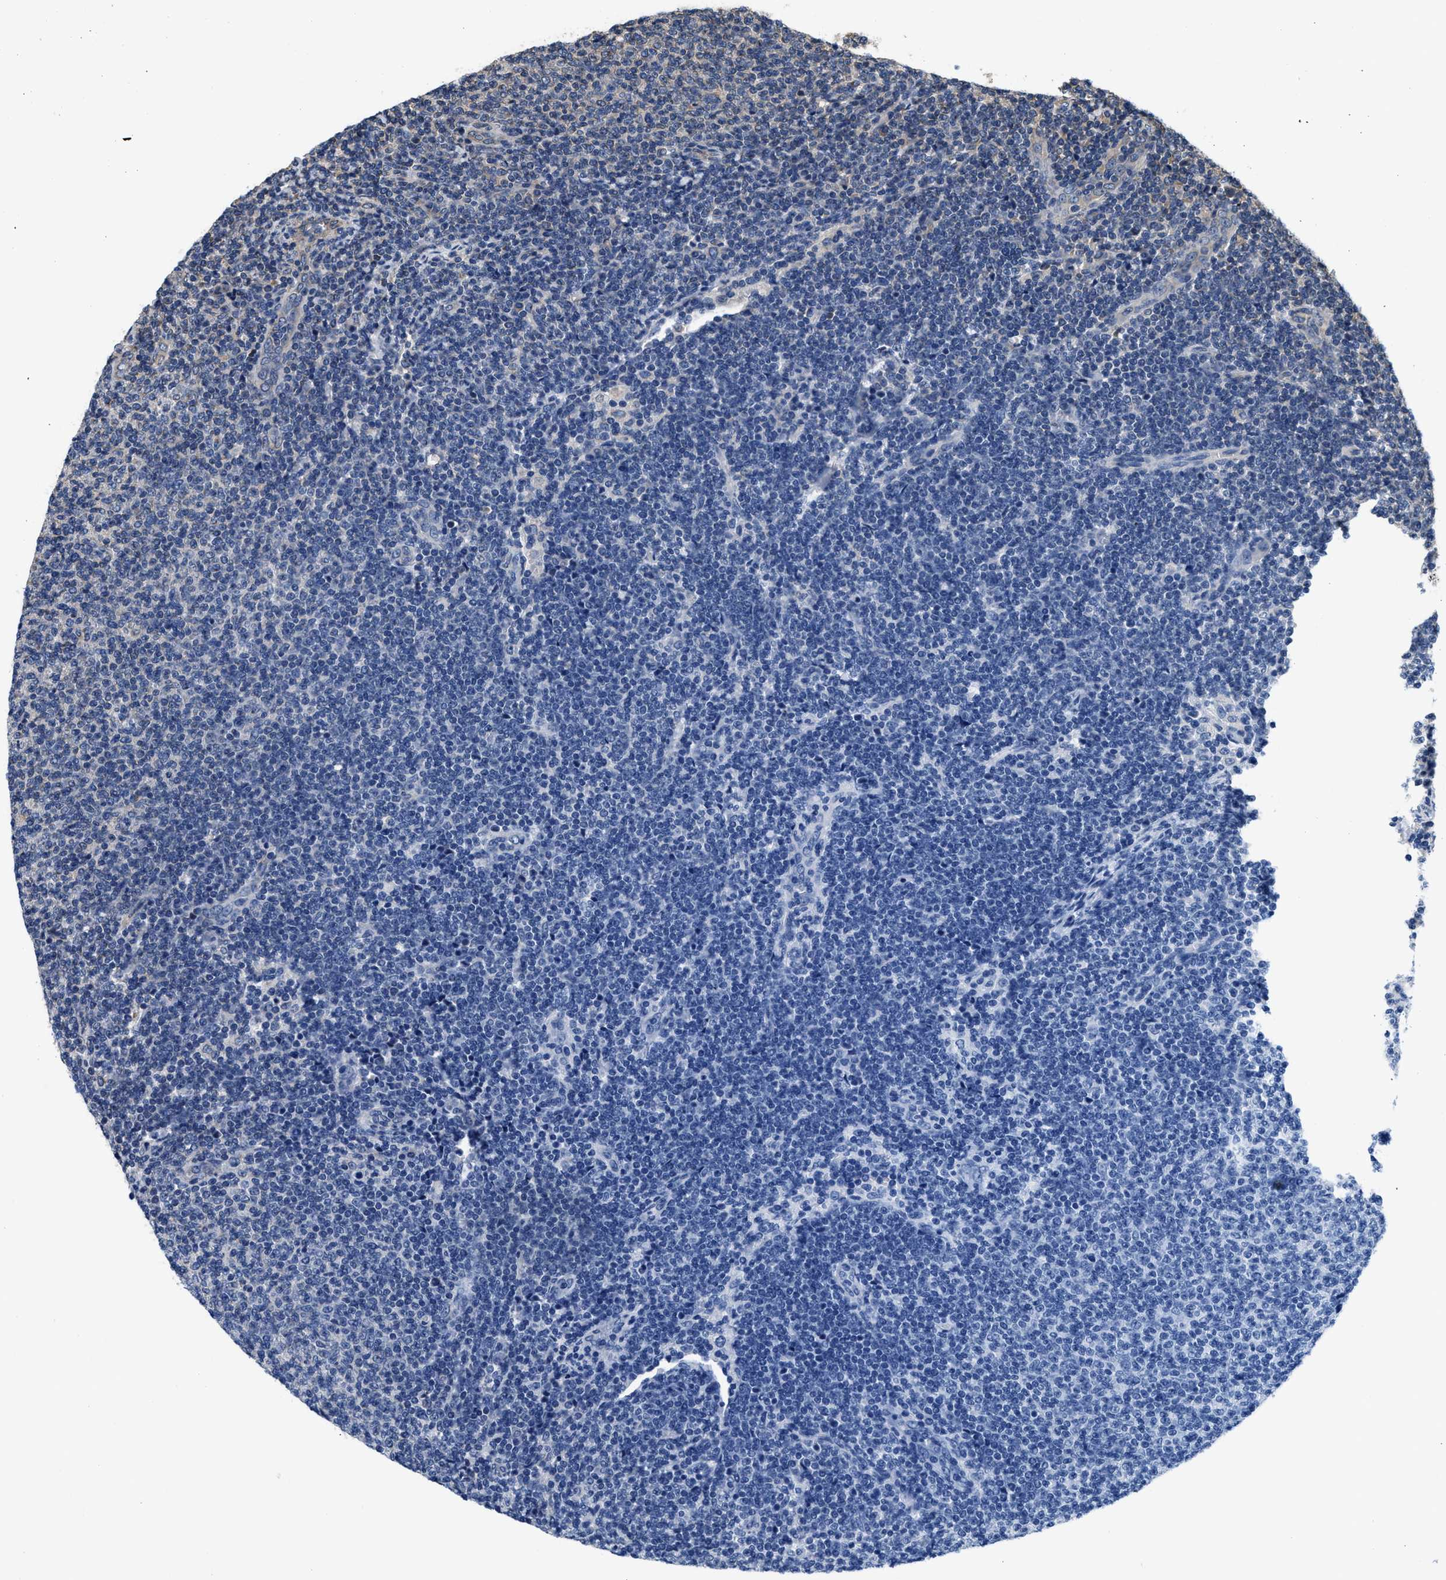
{"staining": {"intensity": "negative", "quantity": "none", "location": "none"}, "tissue": "lymphoma", "cell_type": "Tumor cells", "image_type": "cancer", "snomed": [{"axis": "morphology", "description": "Malignant lymphoma, non-Hodgkin's type, Low grade"}, {"axis": "topography", "description": "Lymph node"}], "caption": "This is an IHC histopathology image of malignant lymphoma, non-Hodgkin's type (low-grade). There is no positivity in tumor cells.", "gene": "CEP128", "patient": {"sex": "male", "age": 66}}